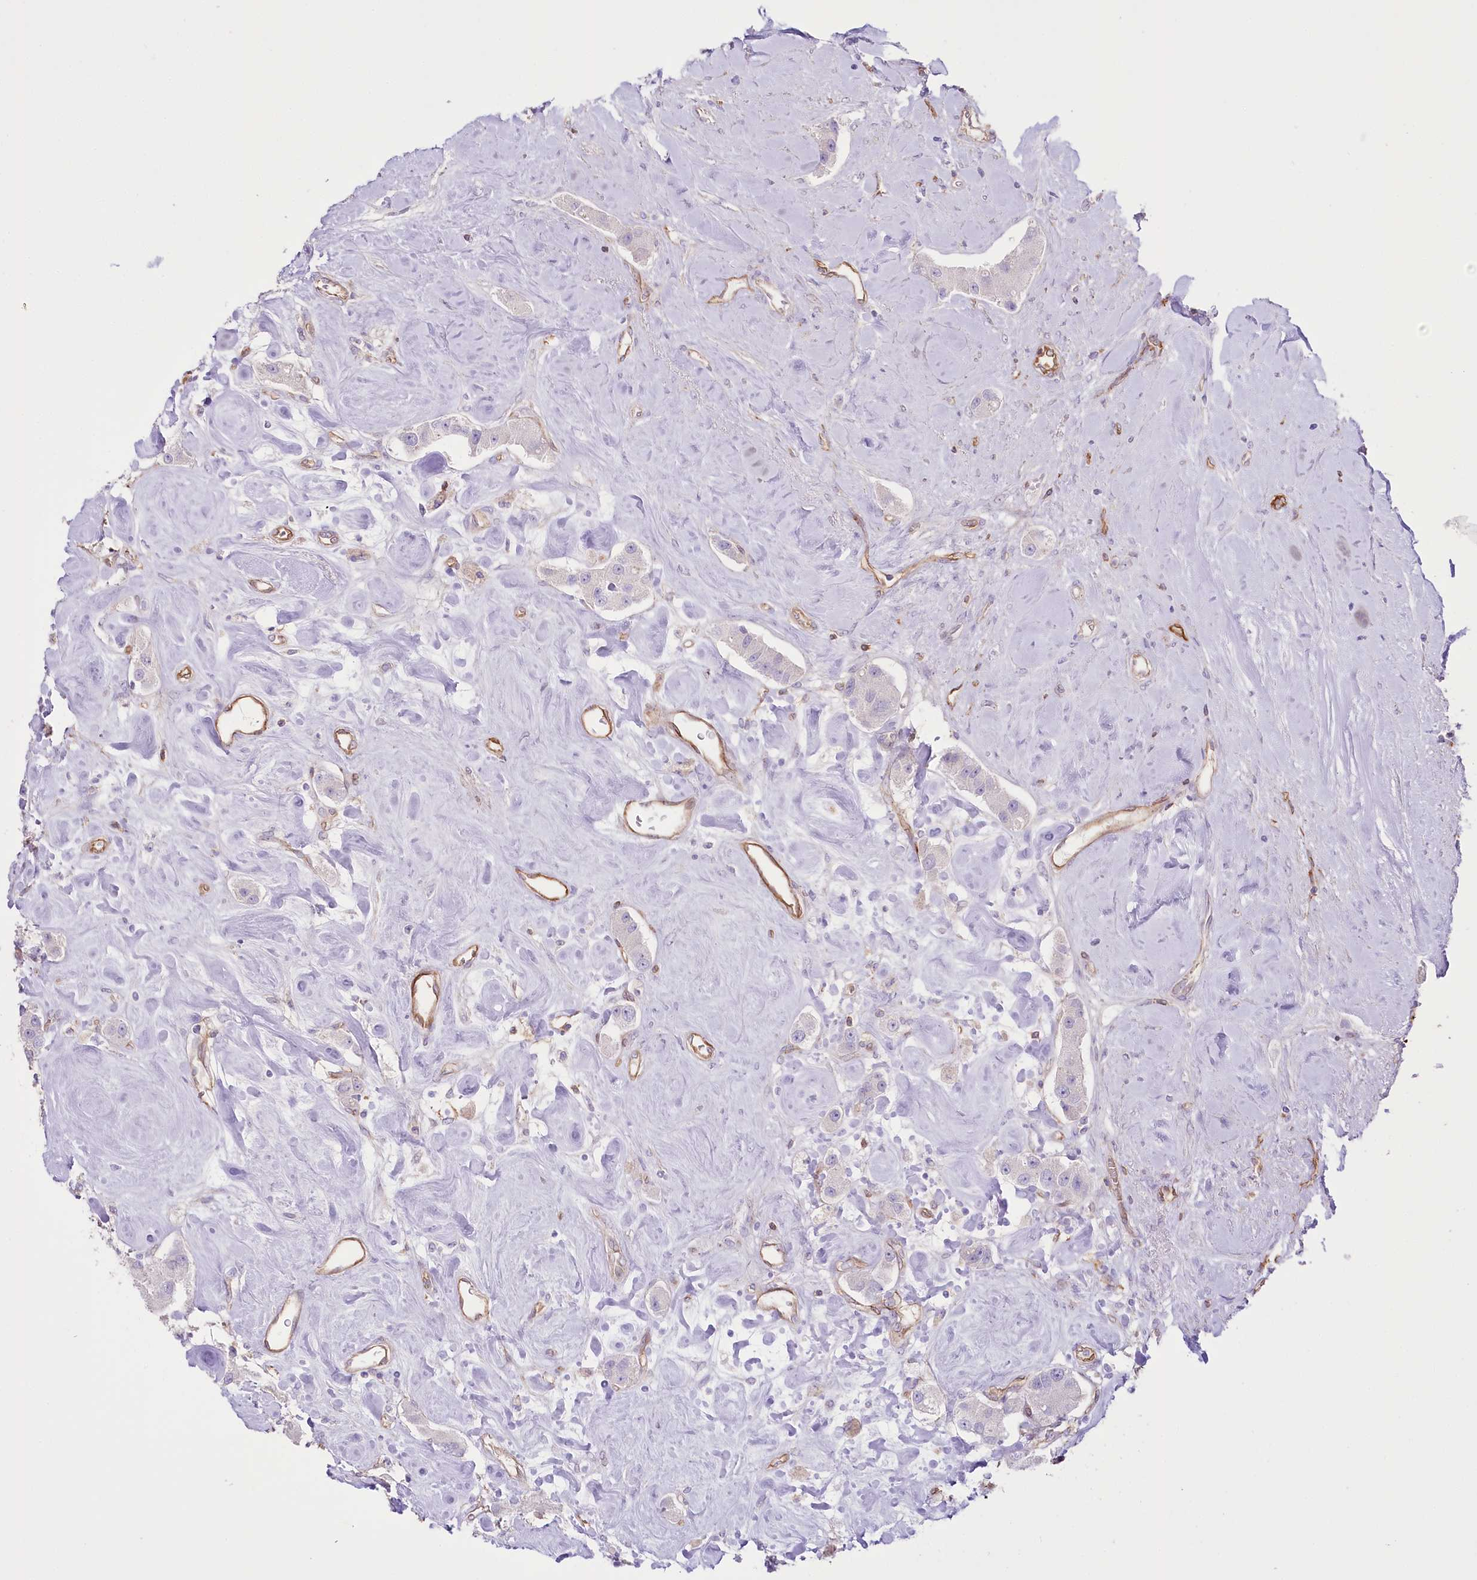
{"staining": {"intensity": "negative", "quantity": "none", "location": "none"}, "tissue": "carcinoid", "cell_type": "Tumor cells", "image_type": "cancer", "snomed": [{"axis": "morphology", "description": "Carcinoid, malignant, NOS"}, {"axis": "topography", "description": "Pancreas"}], "caption": "The image reveals no staining of tumor cells in carcinoid (malignant).", "gene": "SLC39A10", "patient": {"sex": "male", "age": 41}}